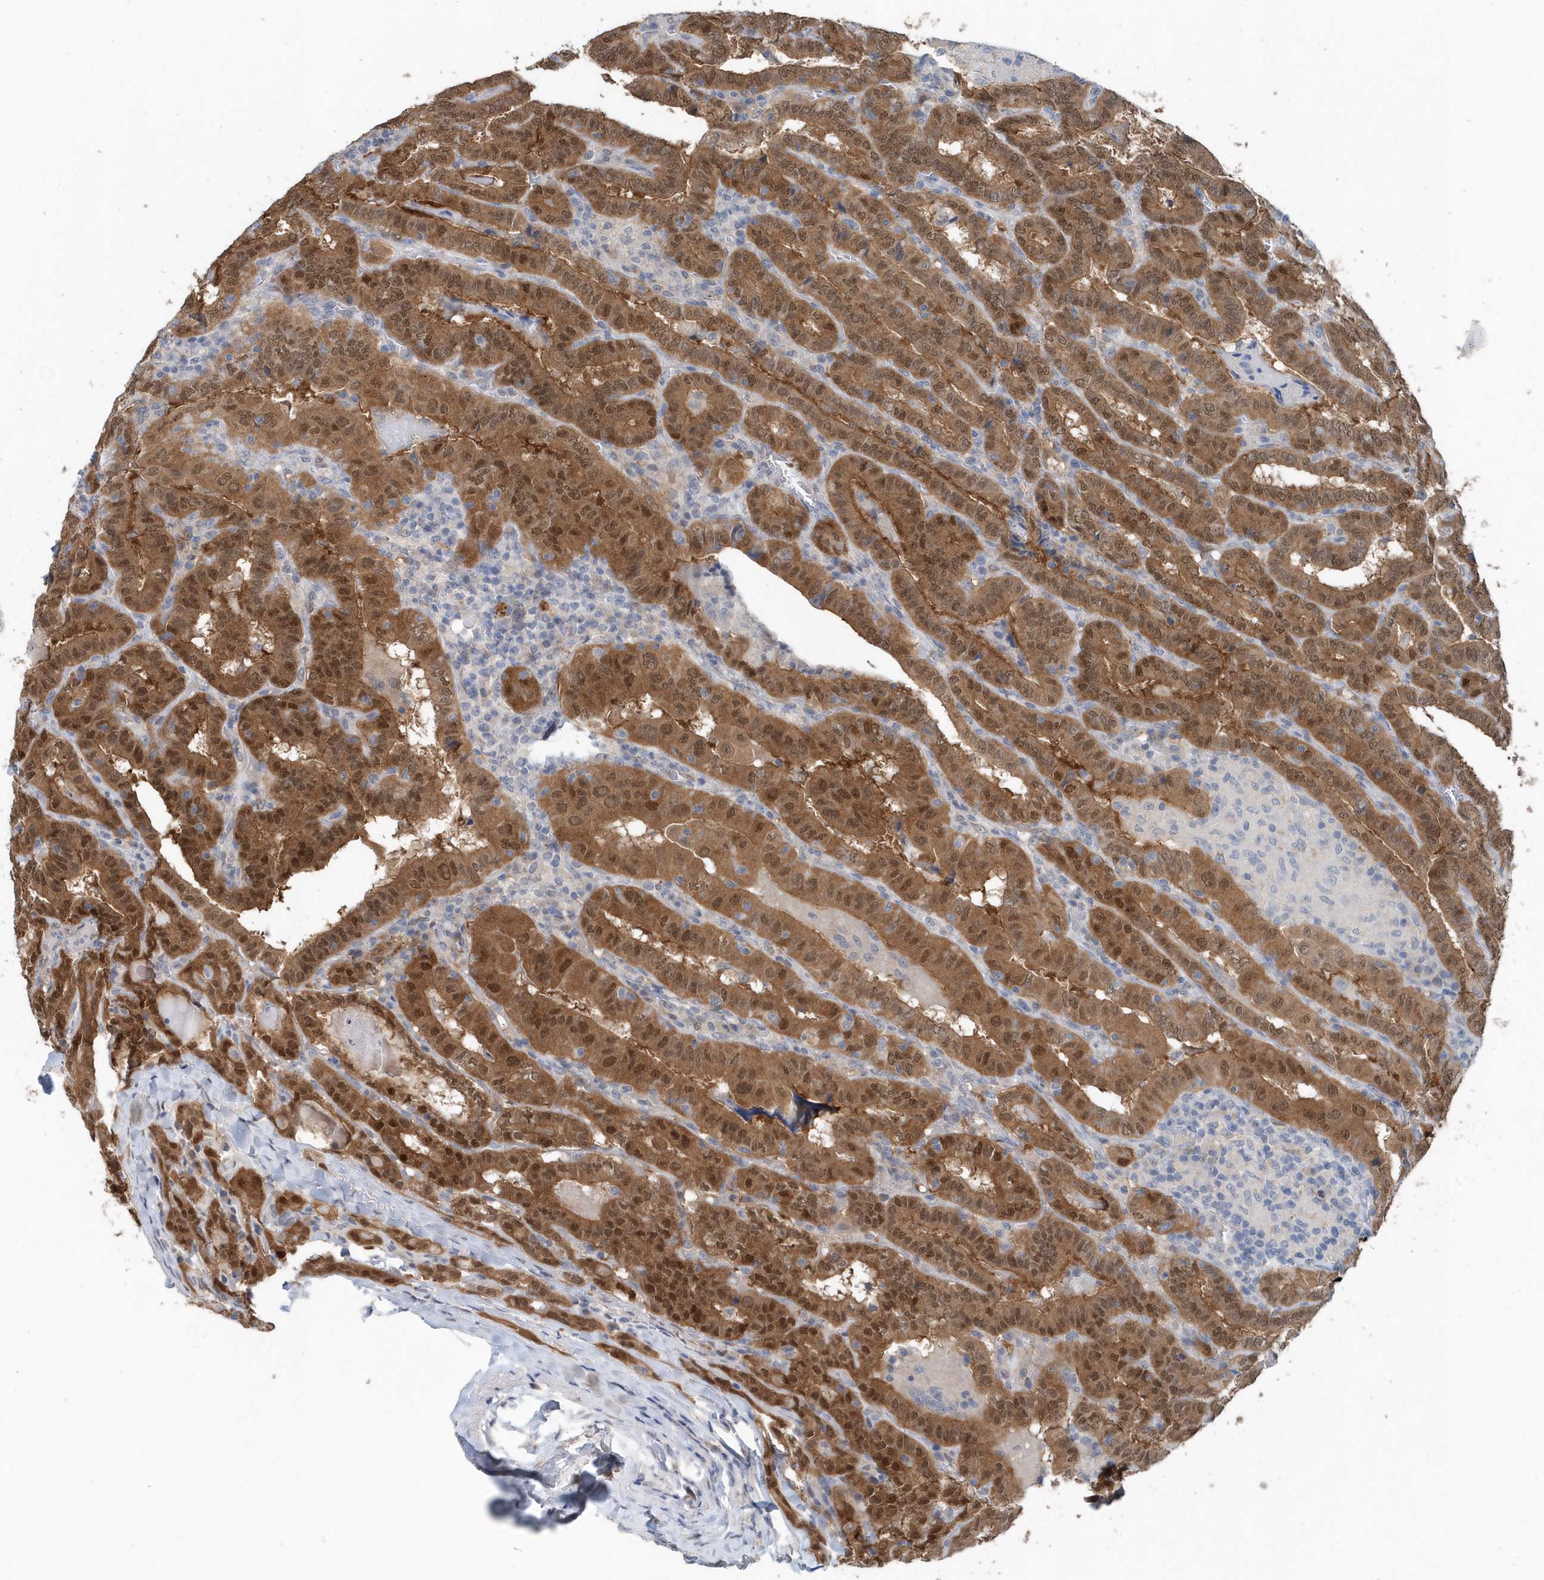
{"staining": {"intensity": "strong", "quantity": ">75%", "location": "cytoplasmic/membranous,nuclear"}, "tissue": "thyroid cancer", "cell_type": "Tumor cells", "image_type": "cancer", "snomed": [{"axis": "morphology", "description": "Papillary adenocarcinoma, NOS"}, {"axis": "topography", "description": "Thyroid gland"}], "caption": "Immunohistochemistry photomicrograph of human papillary adenocarcinoma (thyroid) stained for a protein (brown), which demonstrates high levels of strong cytoplasmic/membranous and nuclear expression in about >75% of tumor cells.", "gene": "PFN2", "patient": {"sex": "female", "age": 72}}